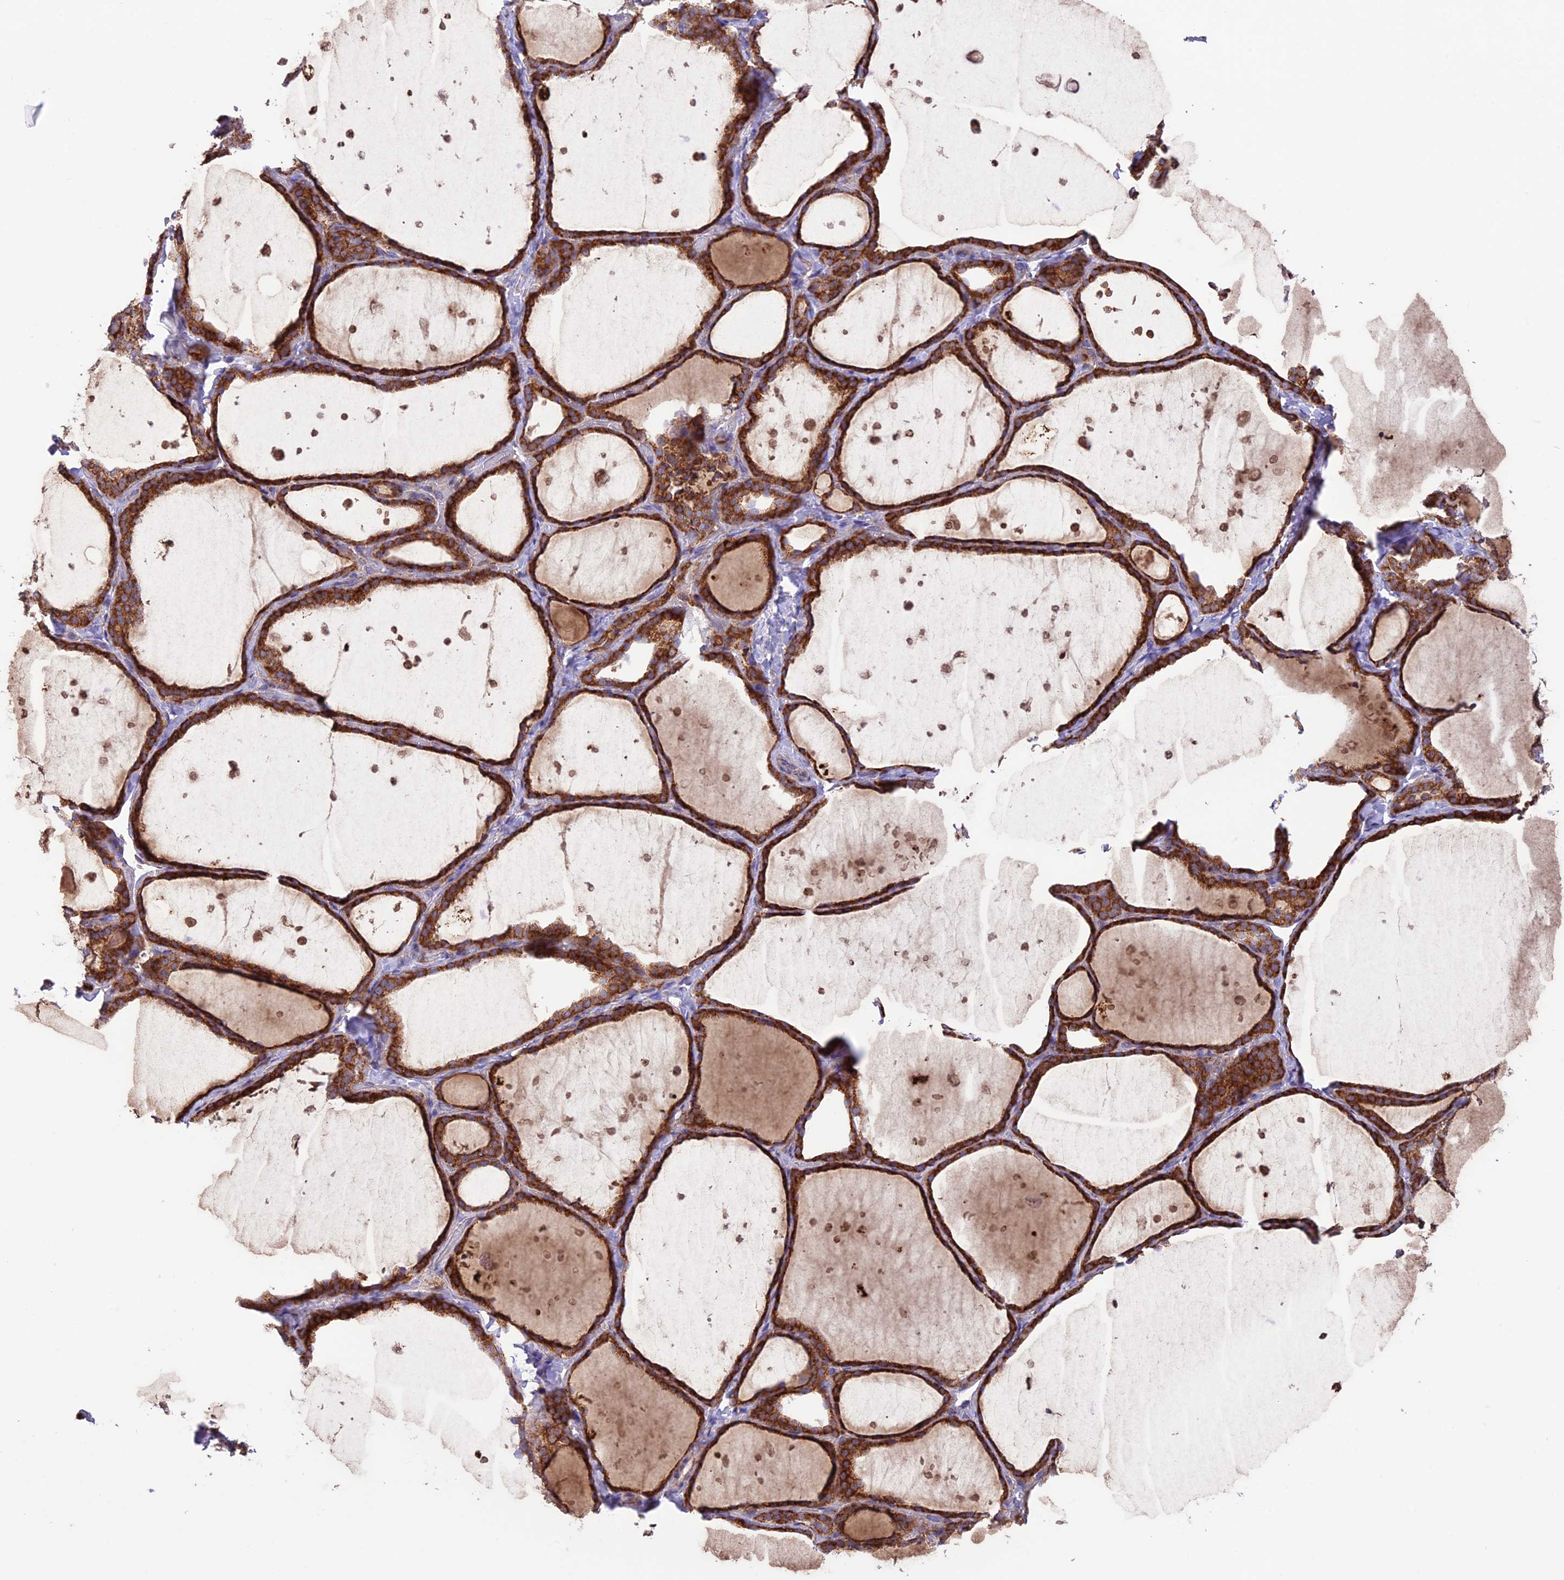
{"staining": {"intensity": "strong", "quantity": ">75%", "location": "cytoplasmic/membranous"}, "tissue": "thyroid gland", "cell_type": "Glandular cells", "image_type": "normal", "snomed": [{"axis": "morphology", "description": "Normal tissue, NOS"}, {"axis": "topography", "description": "Thyroid gland"}], "caption": "A brown stain labels strong cytoplasmic/membranous staining of a protein in glandular cells of benign thyroid gland. Using DAB (brown) and hematoxylin (blue) stains, captured at high magnification using brightfield microscopy.", "gene": "UAP1L1", "patient": {"sex": "female", "age": 44}}